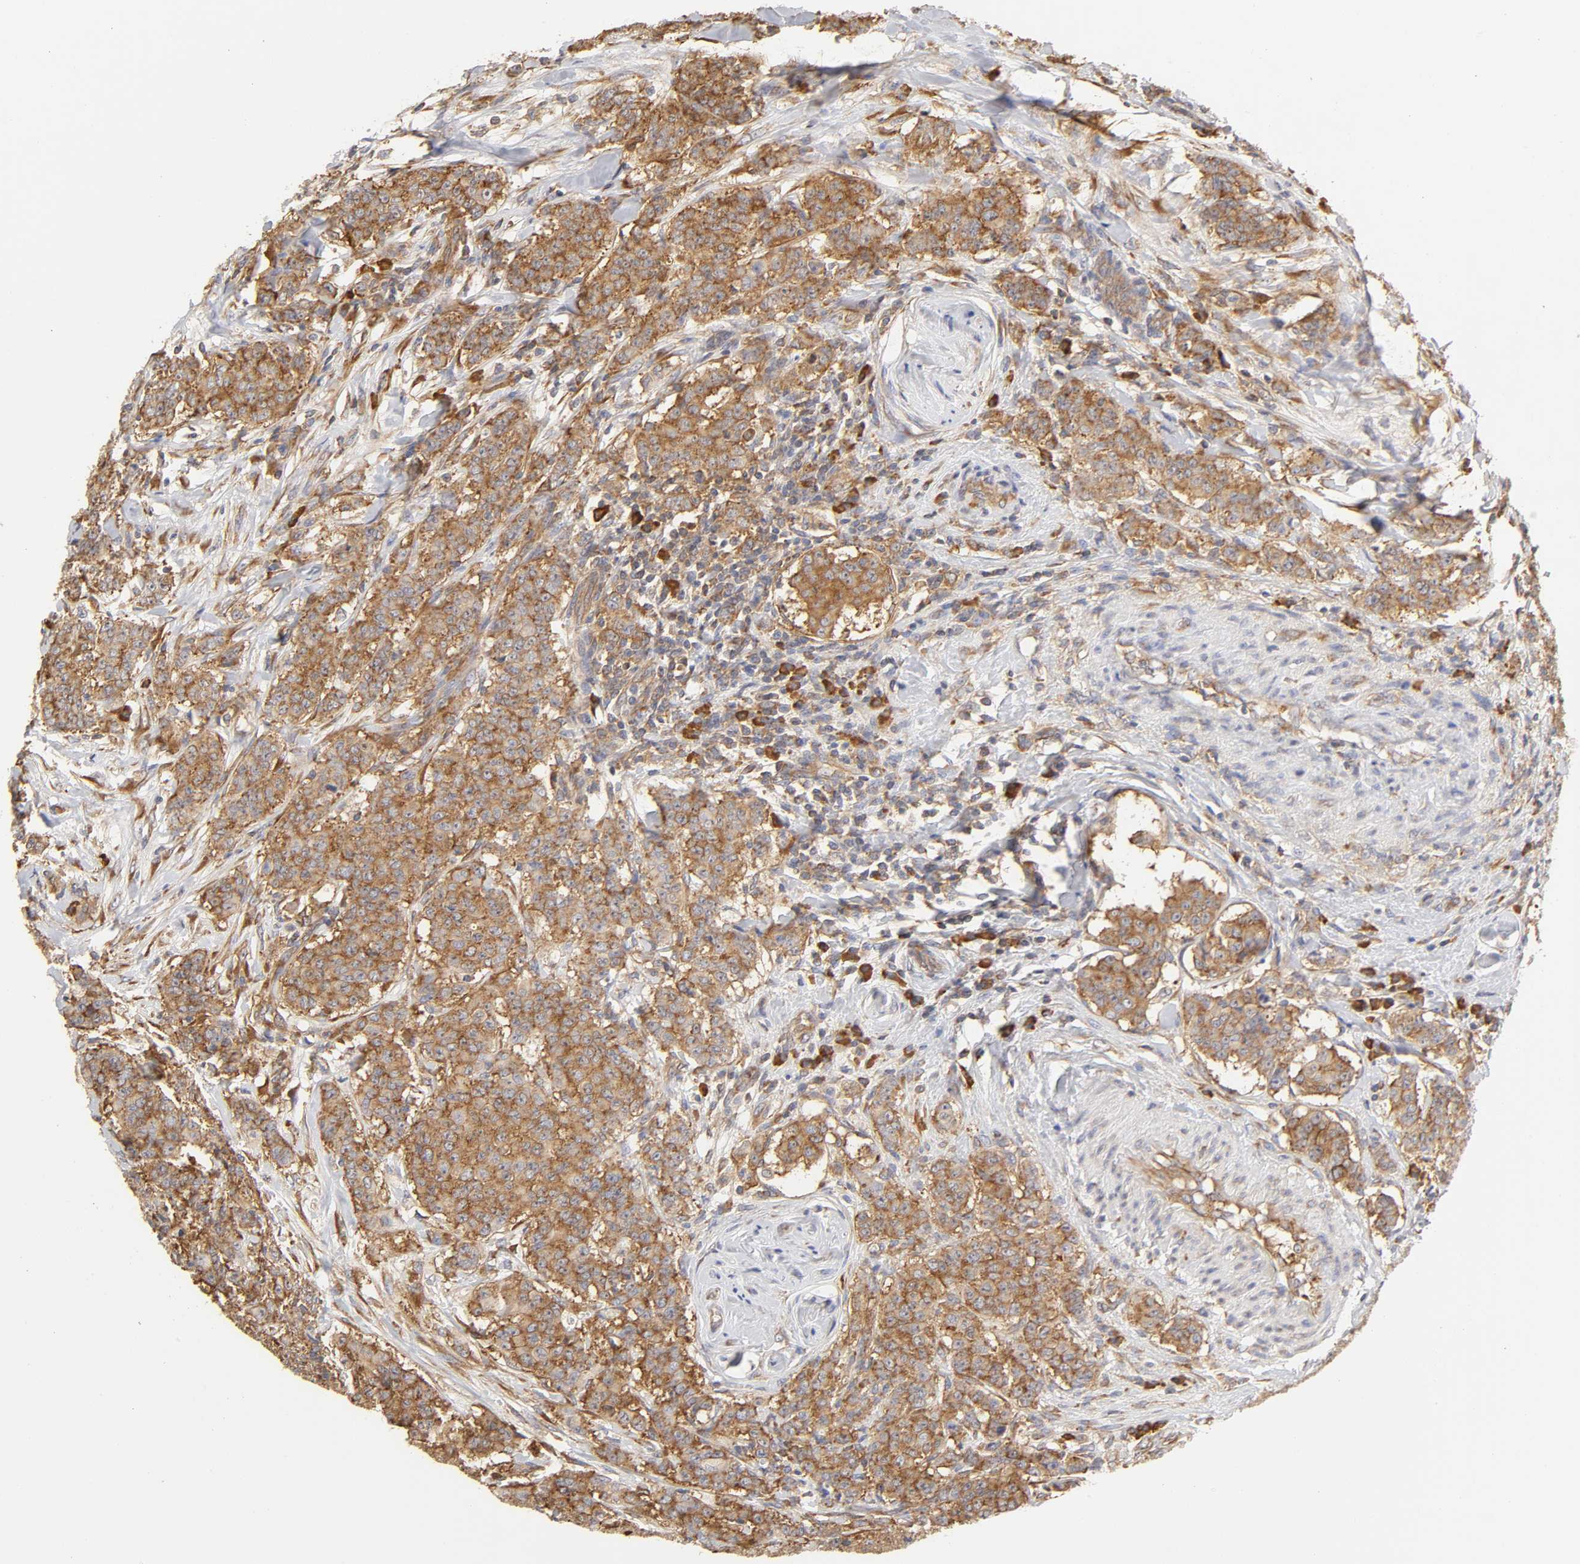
{"staining": {"intensity": "moderate", "quantity": ">75%", "location": "cytoplasmic/membranous"}, "tissue": "breast cancer", "cell_type": "Tumor cells", "image_type": "cancer", "snomed": [{"axis": "morphology", "description": "Duct carcinoma"}, {"axis": "topography", "description": "Breast"}], "caption": "Moderate cytoplasmic/membranous protein expression is present in approximately >75% of tumor cells in breast cancer.", "gene": "RPL14", "patient": {"sex": "female", "age": 40}}